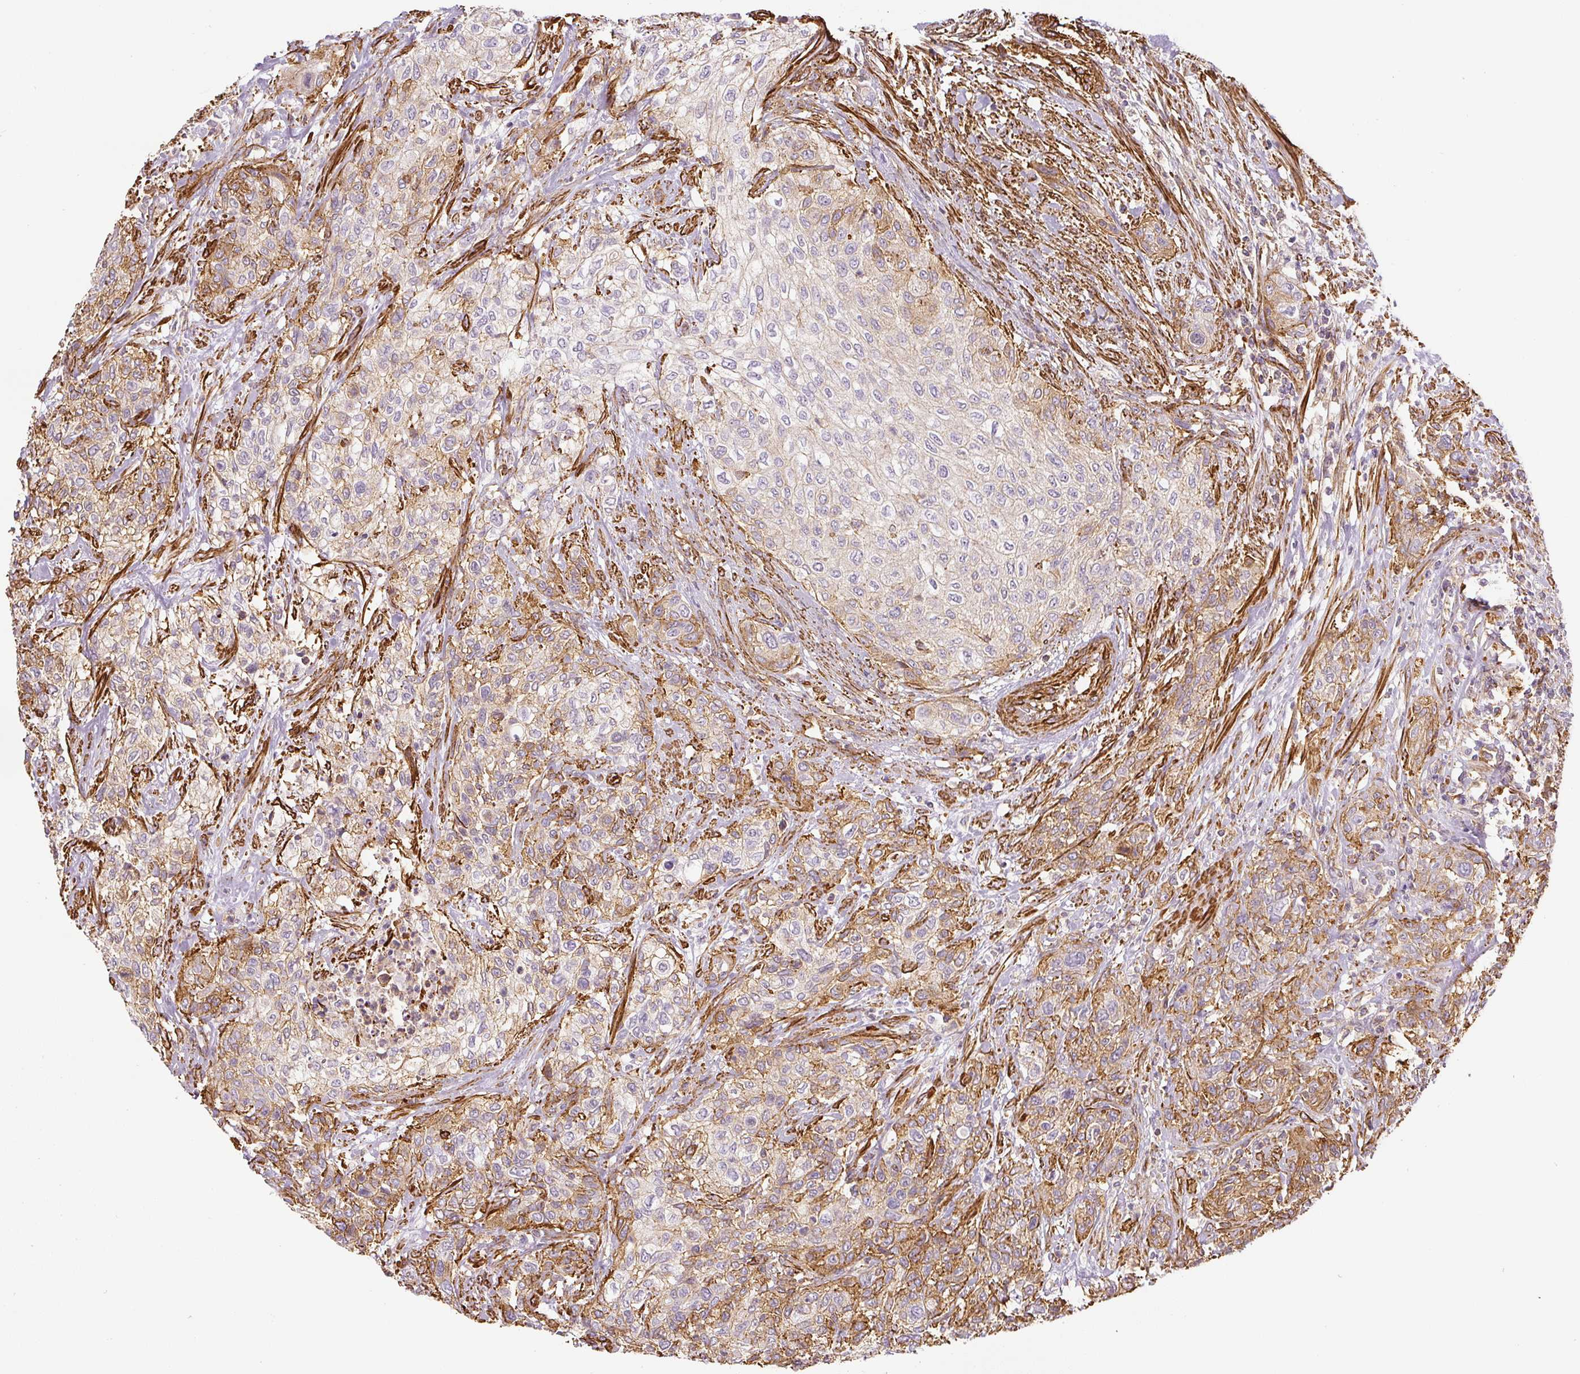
{"staining": {"intensity": "moderate", "quantity": "25%-75%", "location": "cytoplasmic/membranous"}, "tissue": "urothelial cancer", "cell_type": "Tumor cells", "image_type": "cancer", "snomed": [{"axis": "morphology", "description": "Normal tissue, NOS"}, {"axis": "morphology", "description": "Urothelial carcinoma, NOS"}, {"axis": "topography", "description": "Urinary bladder"}, {"axis": "topography", "description": "Peripheral nerve tissue"}], "caption": "Brown immunohistochemical staining in urothelial cancer demonstrates moderate cytoplasmic/membranous expression in about 25%-75% of tumor cells.", "gene": "MYL12A", "patient": {"sex": "male", "age": 35}}